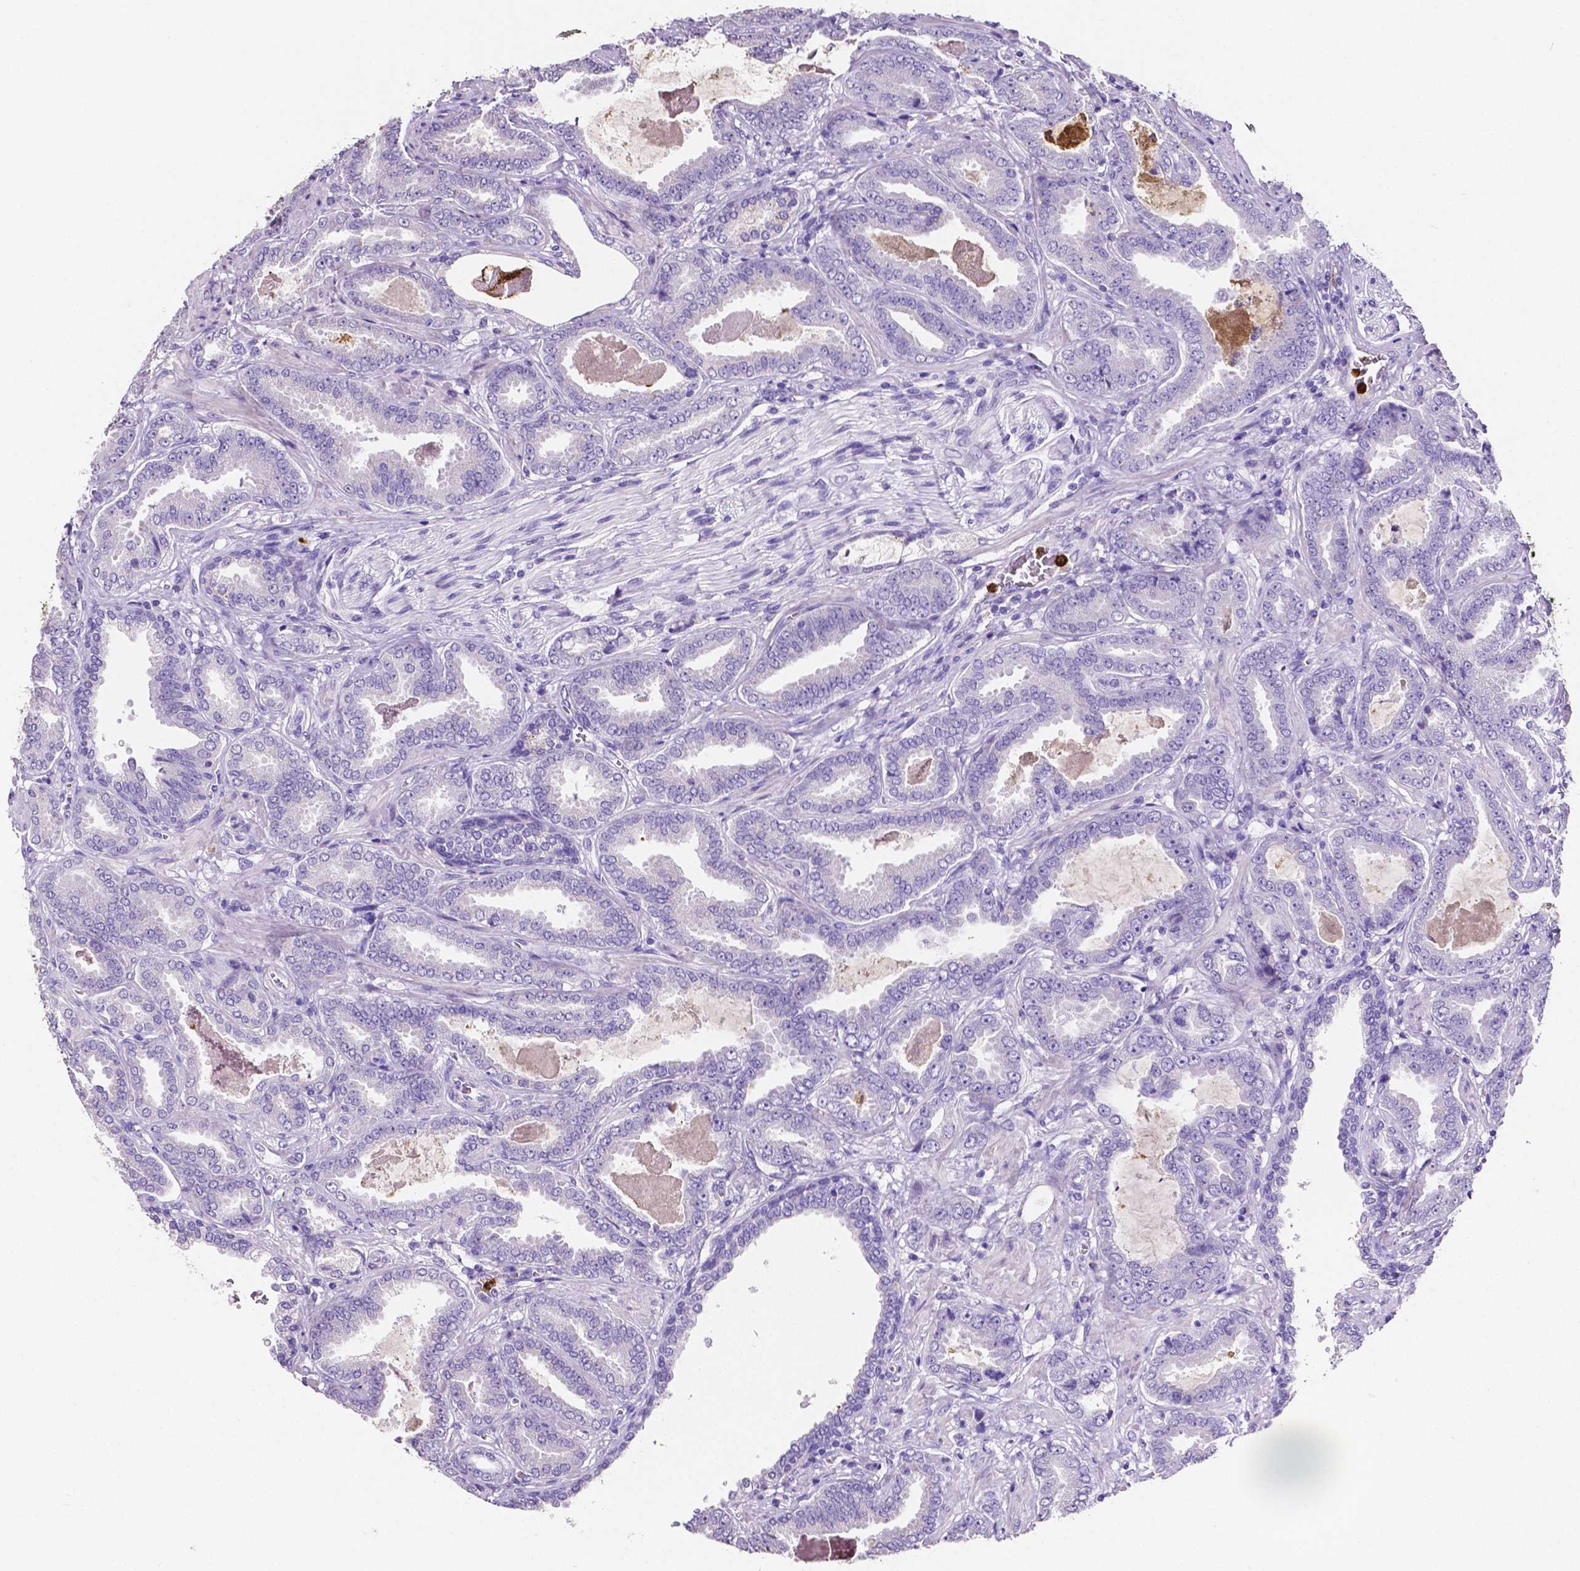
{"staining": {"intensity": "negative", "quantity": "none", "location": "none"}, "tissue": "prostate cancer", "cell_type": "Tumor cells", "image_type": "cancer", "snomed": [{"axis": "morphology", "description": "Adenocarcinoma, NOS"}, {"axis": "topography", "description": "Prostate"}], "caption": "DAB immunohistochemical staining of prostate adenocarcinoma reveals no significant expression in tumor cells.", "gene": "MMP9", "patient": {"sex": "male", "age": 64}}